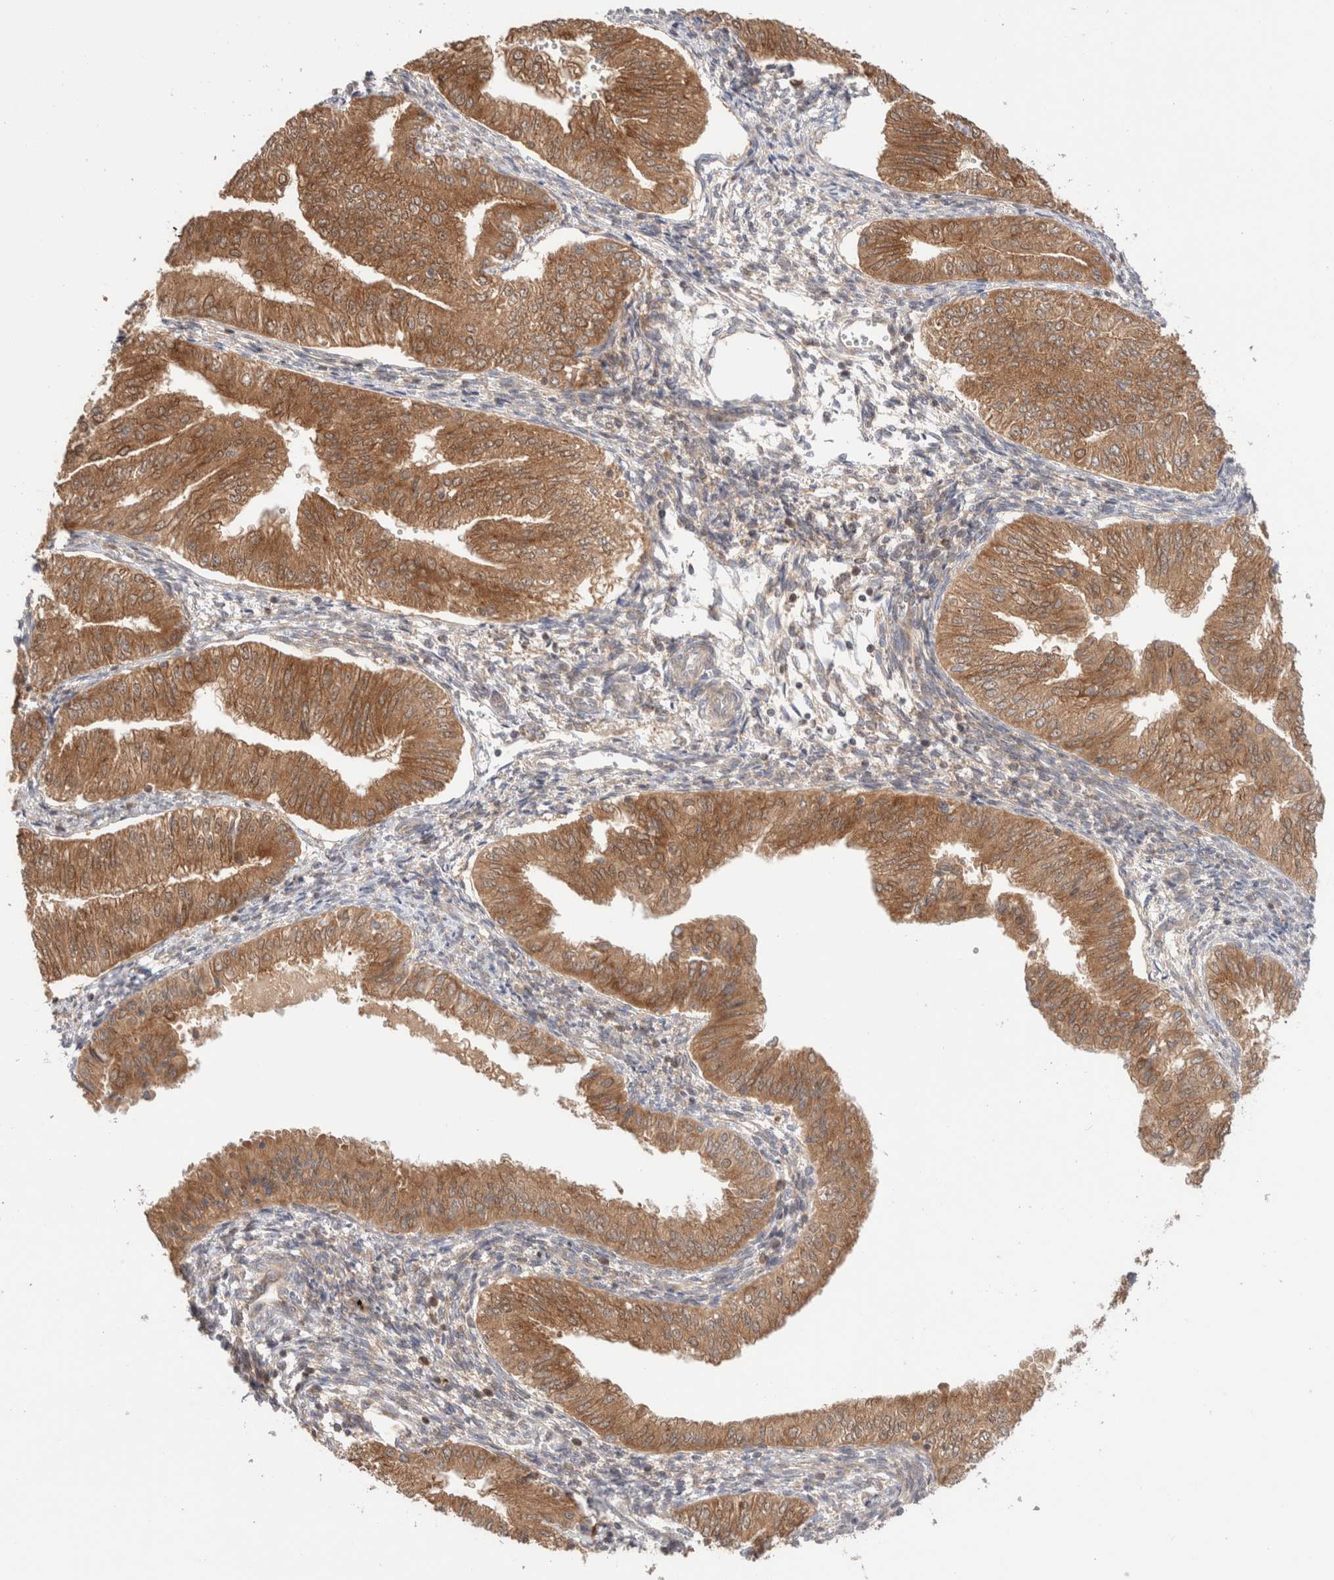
{"staining": {"intensity": "moderate", "quantity": ">75%", "location": "cytoplasmic/membranous"}, "tissue": "endometrial cancer", "cell_type": "Tumor cells", "image_type": "cancer", "snomed": [{"axis": "morphology", "description": "Normal tissue, NOS"}, {"axis": "morphology", "description": "Adenocarcinoma, NOS"}, {"axis": "topography", "description": "Endometrium"}], "caption": "Approximately >75% of tumor cells in adenocarcinoma (endometrial) show moderate cytoplasmic/membranous protein positivity as visualized by brown immunohistochemical staining.", "gene": "XKR4", "patient": {"sex": "female", "age": 53}}